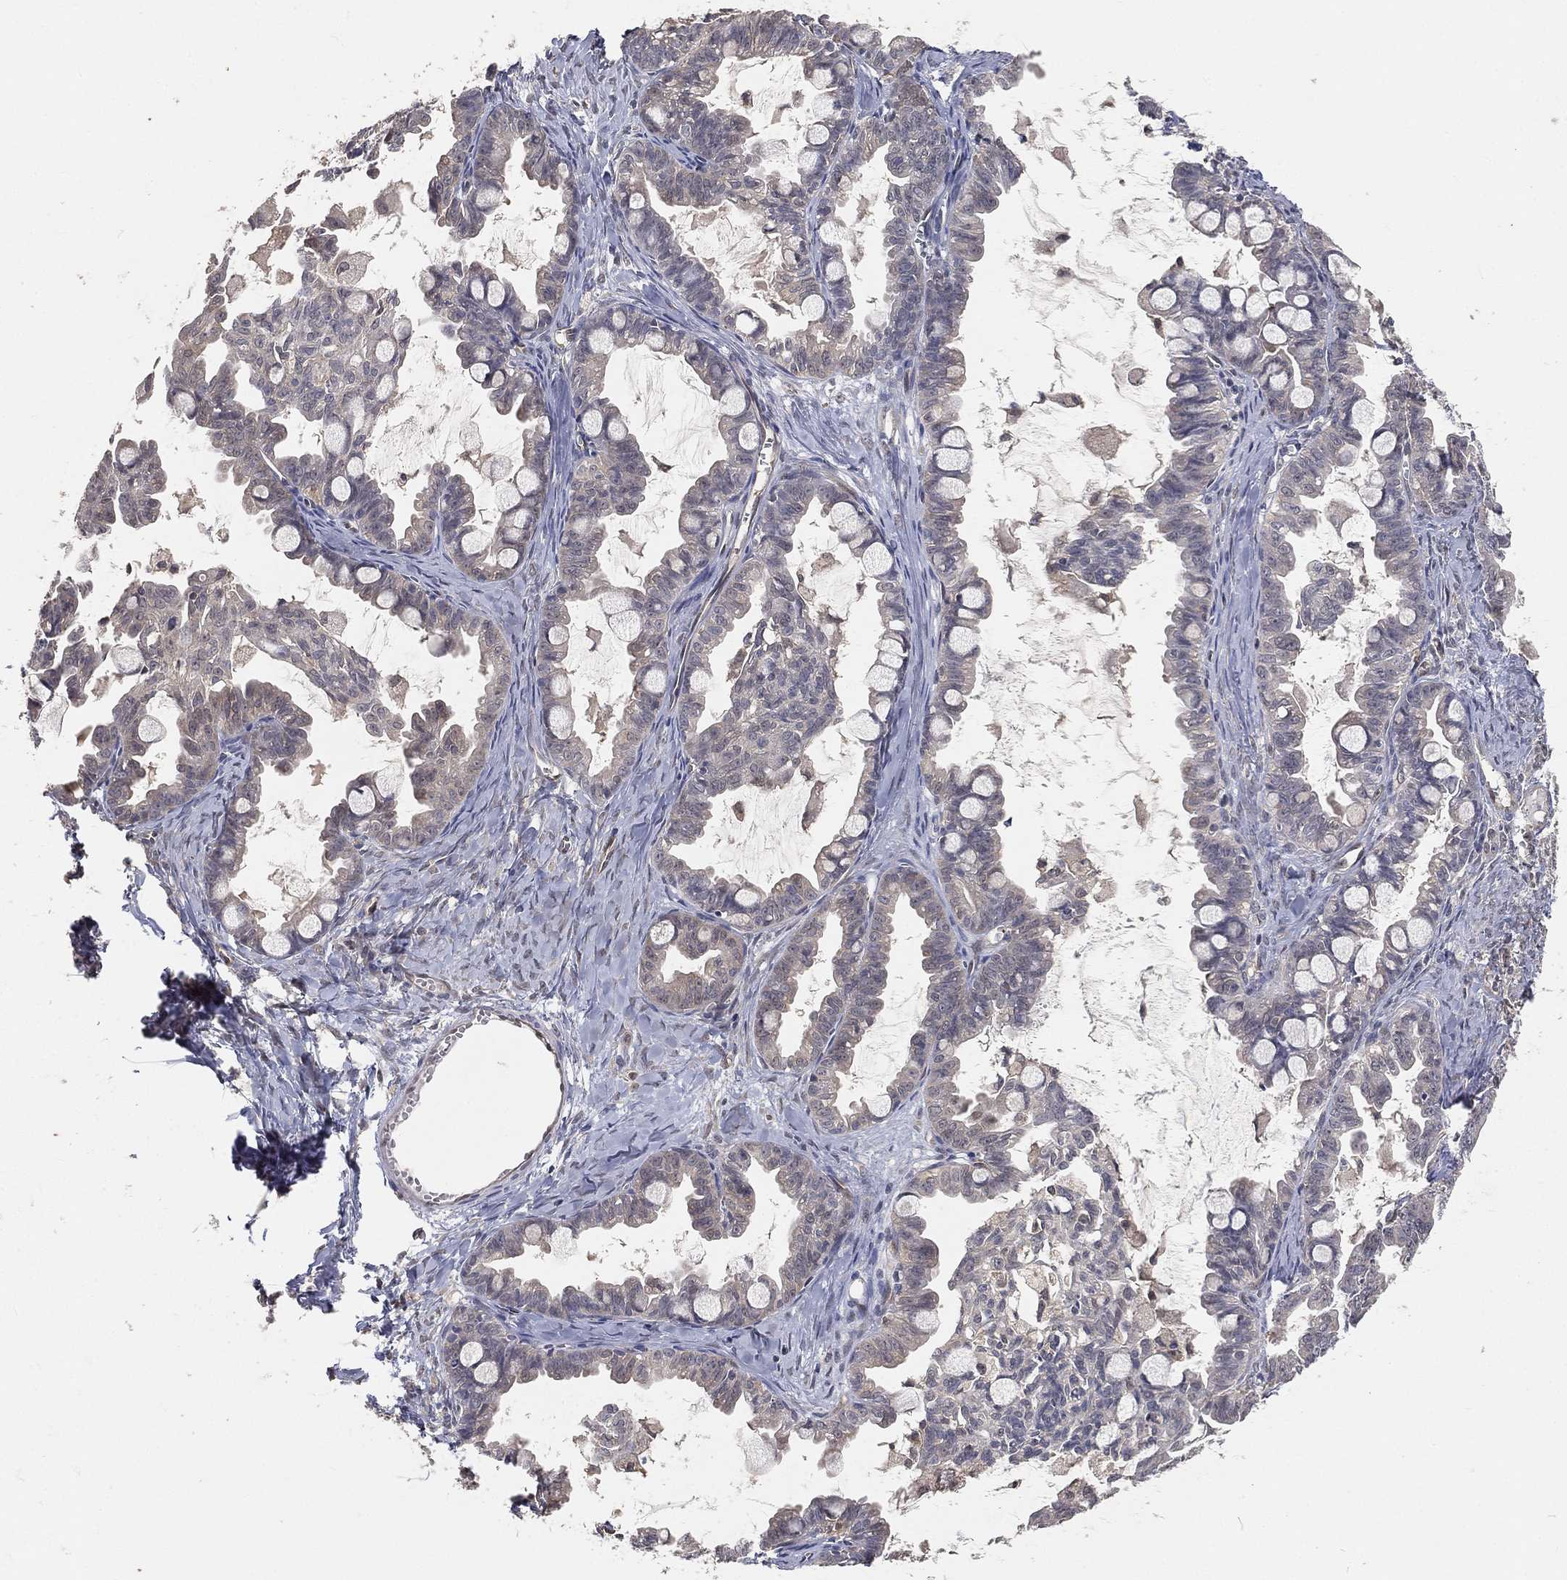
{"staining": {"intensity": "negative", "quantity": "none", "location": "none"}, "tissue": "ovarian cancer", "cell_type": "Tumor cells", "image_type": "cancer", "snomed": [{"axis": "morphology", "description": "Cystadenocarcinoma, mucinous, NOS"}, {"axis": "topography", "description": "Ovary"}], "caption": "Tumor cells show no significant protein expression in mucinous cystadenocarcinoma (ovarian).", "gene": "MAPK1", "patient": {"sex": "female", "age": 63}}